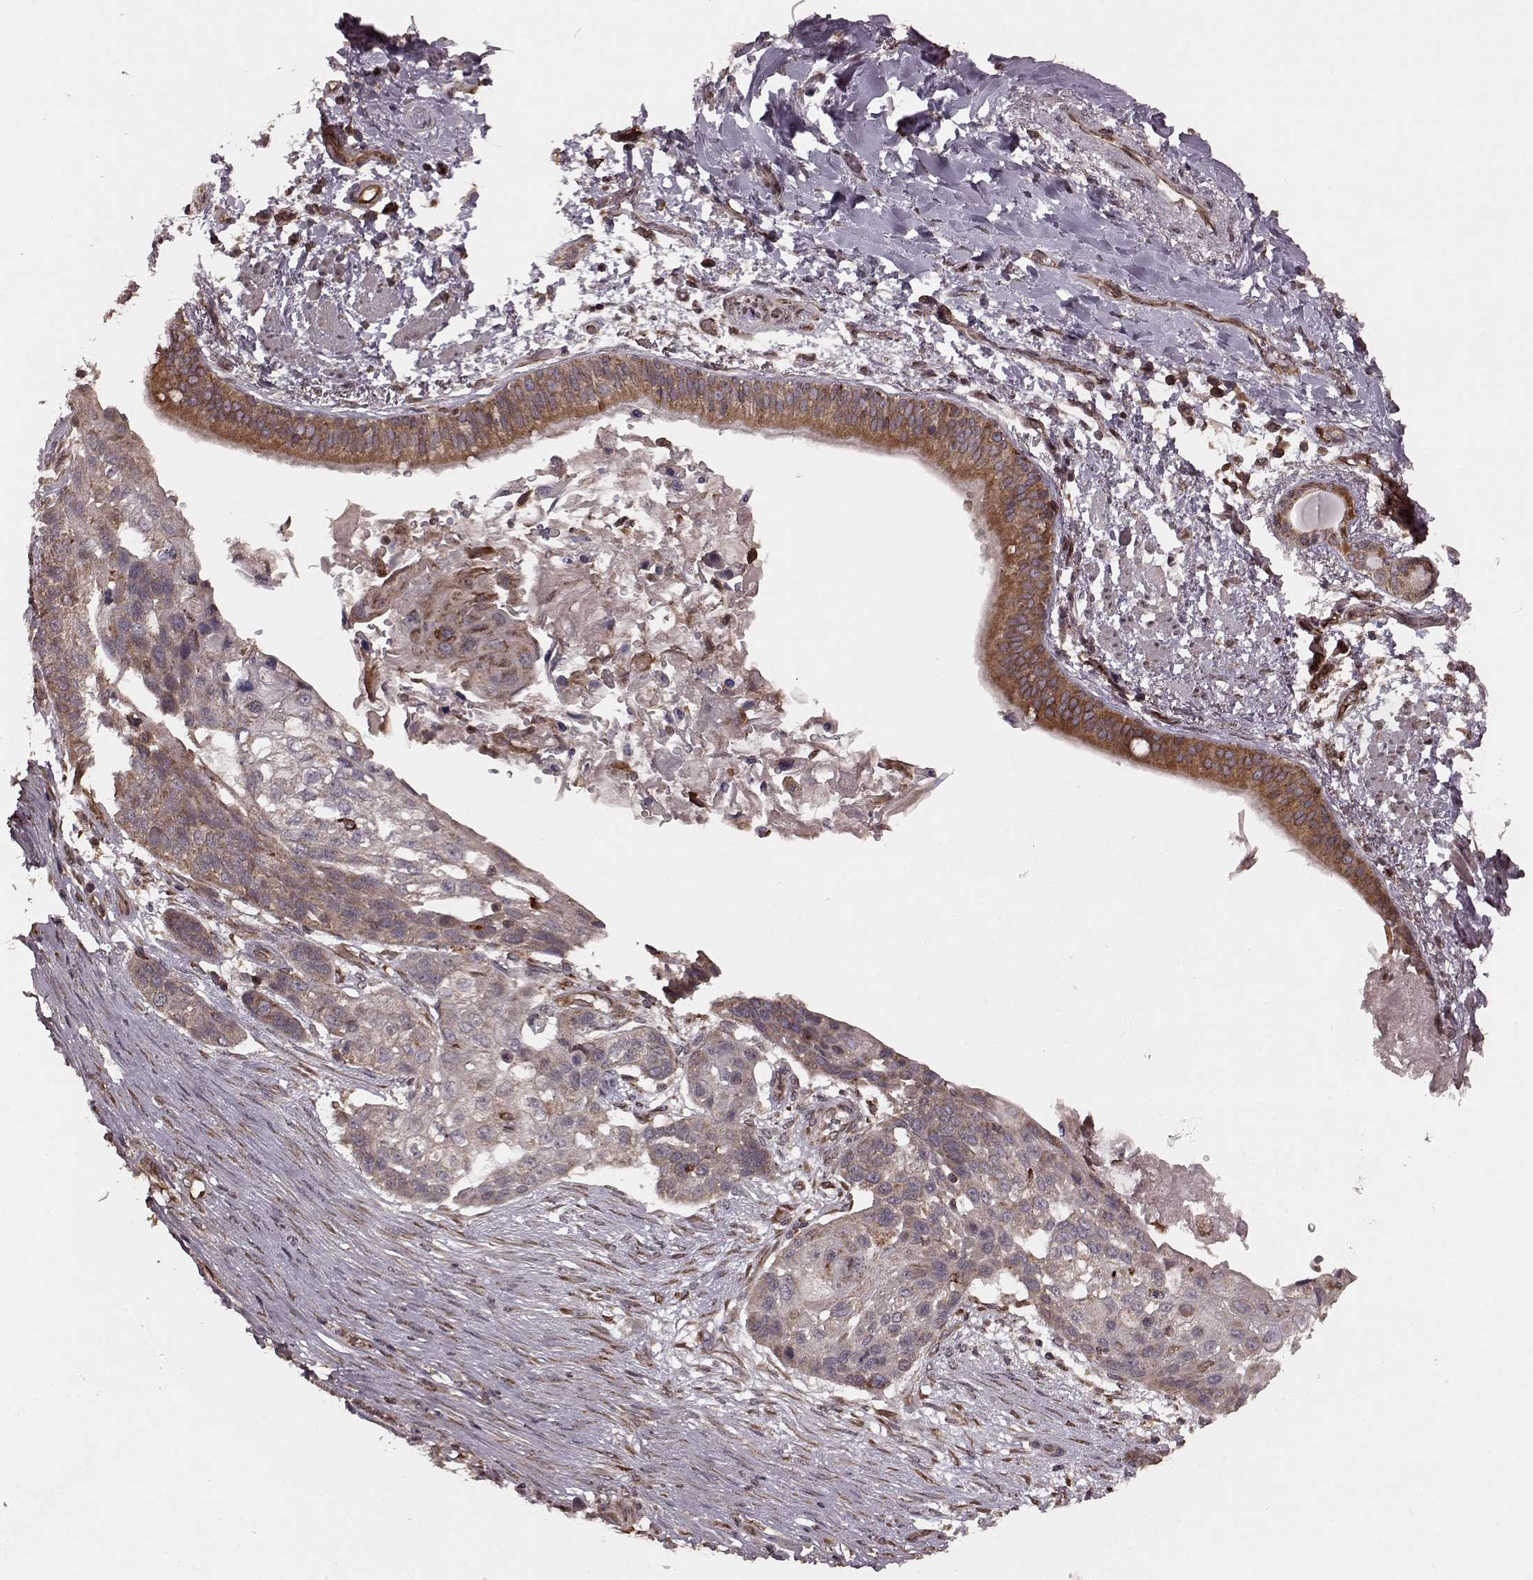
{"staining": {"intensity": "moderate", "quantity": ">75%", "location": "cytoplasmic/membranous"}, "tissue": "lung cancer", "cell_type": "Tumor cells", "image_type": "cancer", "snomed": [{"axis": "morphology", "description": "Squamous cell carcinoma, NOS"}, {"axis": "topography", "description": "Lung"}], "caption": "Lung cancer was stained to show a protein in brown. There is medium levels of moderate cytoplasmic/membranous staining in about >75% of tumor cells.", "gene": "AGPAT1", "patient": {"sex": "male", "age": 69}}